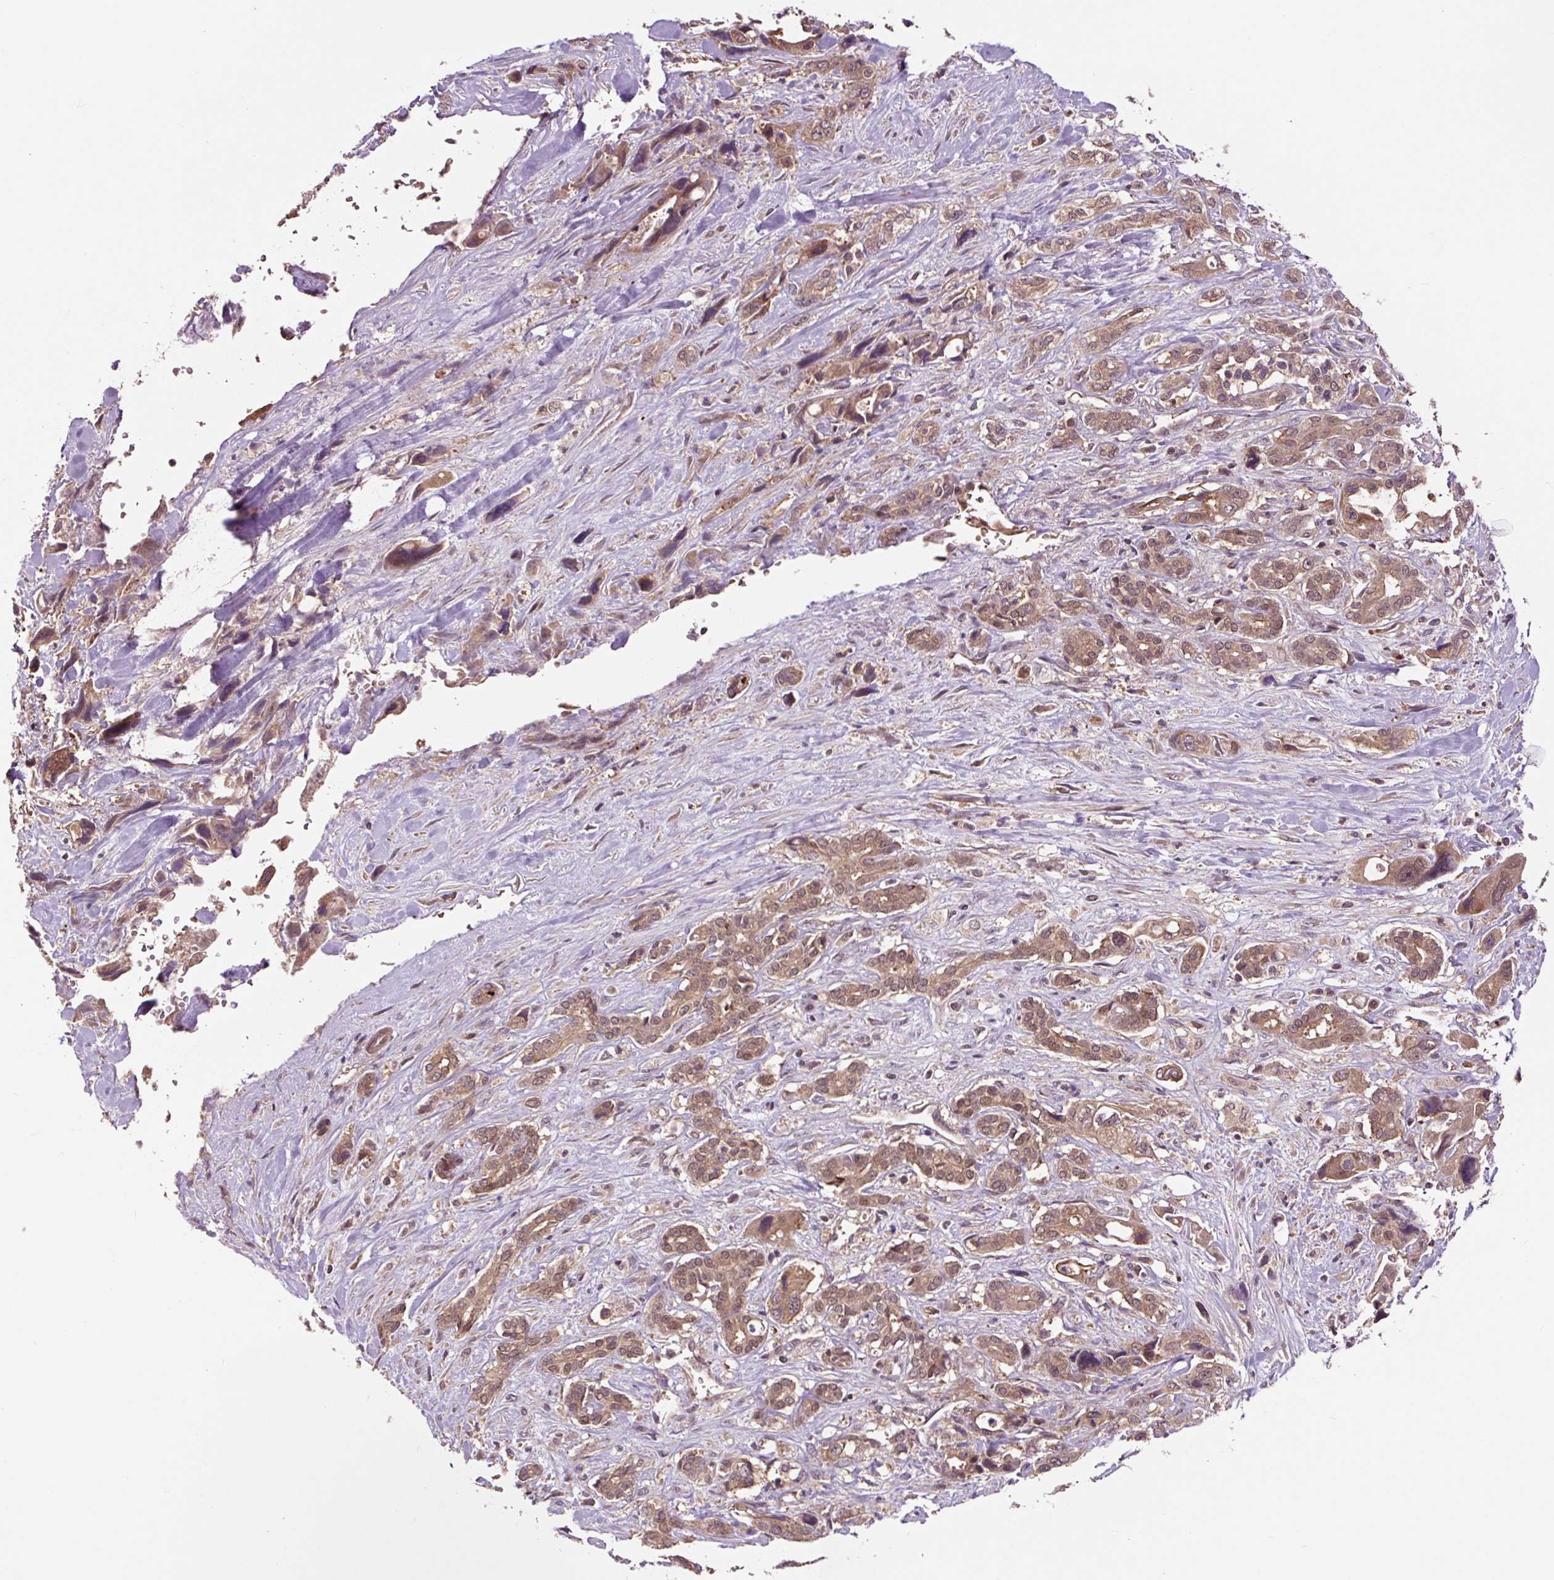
{"staining": {"intensity": "moderate", "quantity": ">75%", "location": "cytoplasmic/membranous"}, "tissue": "pancreatic cancer", "cell_type": "Tumor cells", "image_type": "cancer", "snomed": [{"axis": "morphology", "description": "Adenocarcinoma, NOS"}, {"axis": "topography", "description": "Pancreas"}], "caption": "A histopathology image of human pancreatic adenocarcinoma stained for a protein exhibits moderate cytoplasmic/membranous brown staining in tumor cells. The staining is performed using DAB brown chromogen to label protein expression. The nuclei are counter-stained blue using hematoxylin.", "gene": "MMS19", "patient": {"sex": "male", "age": 46}}